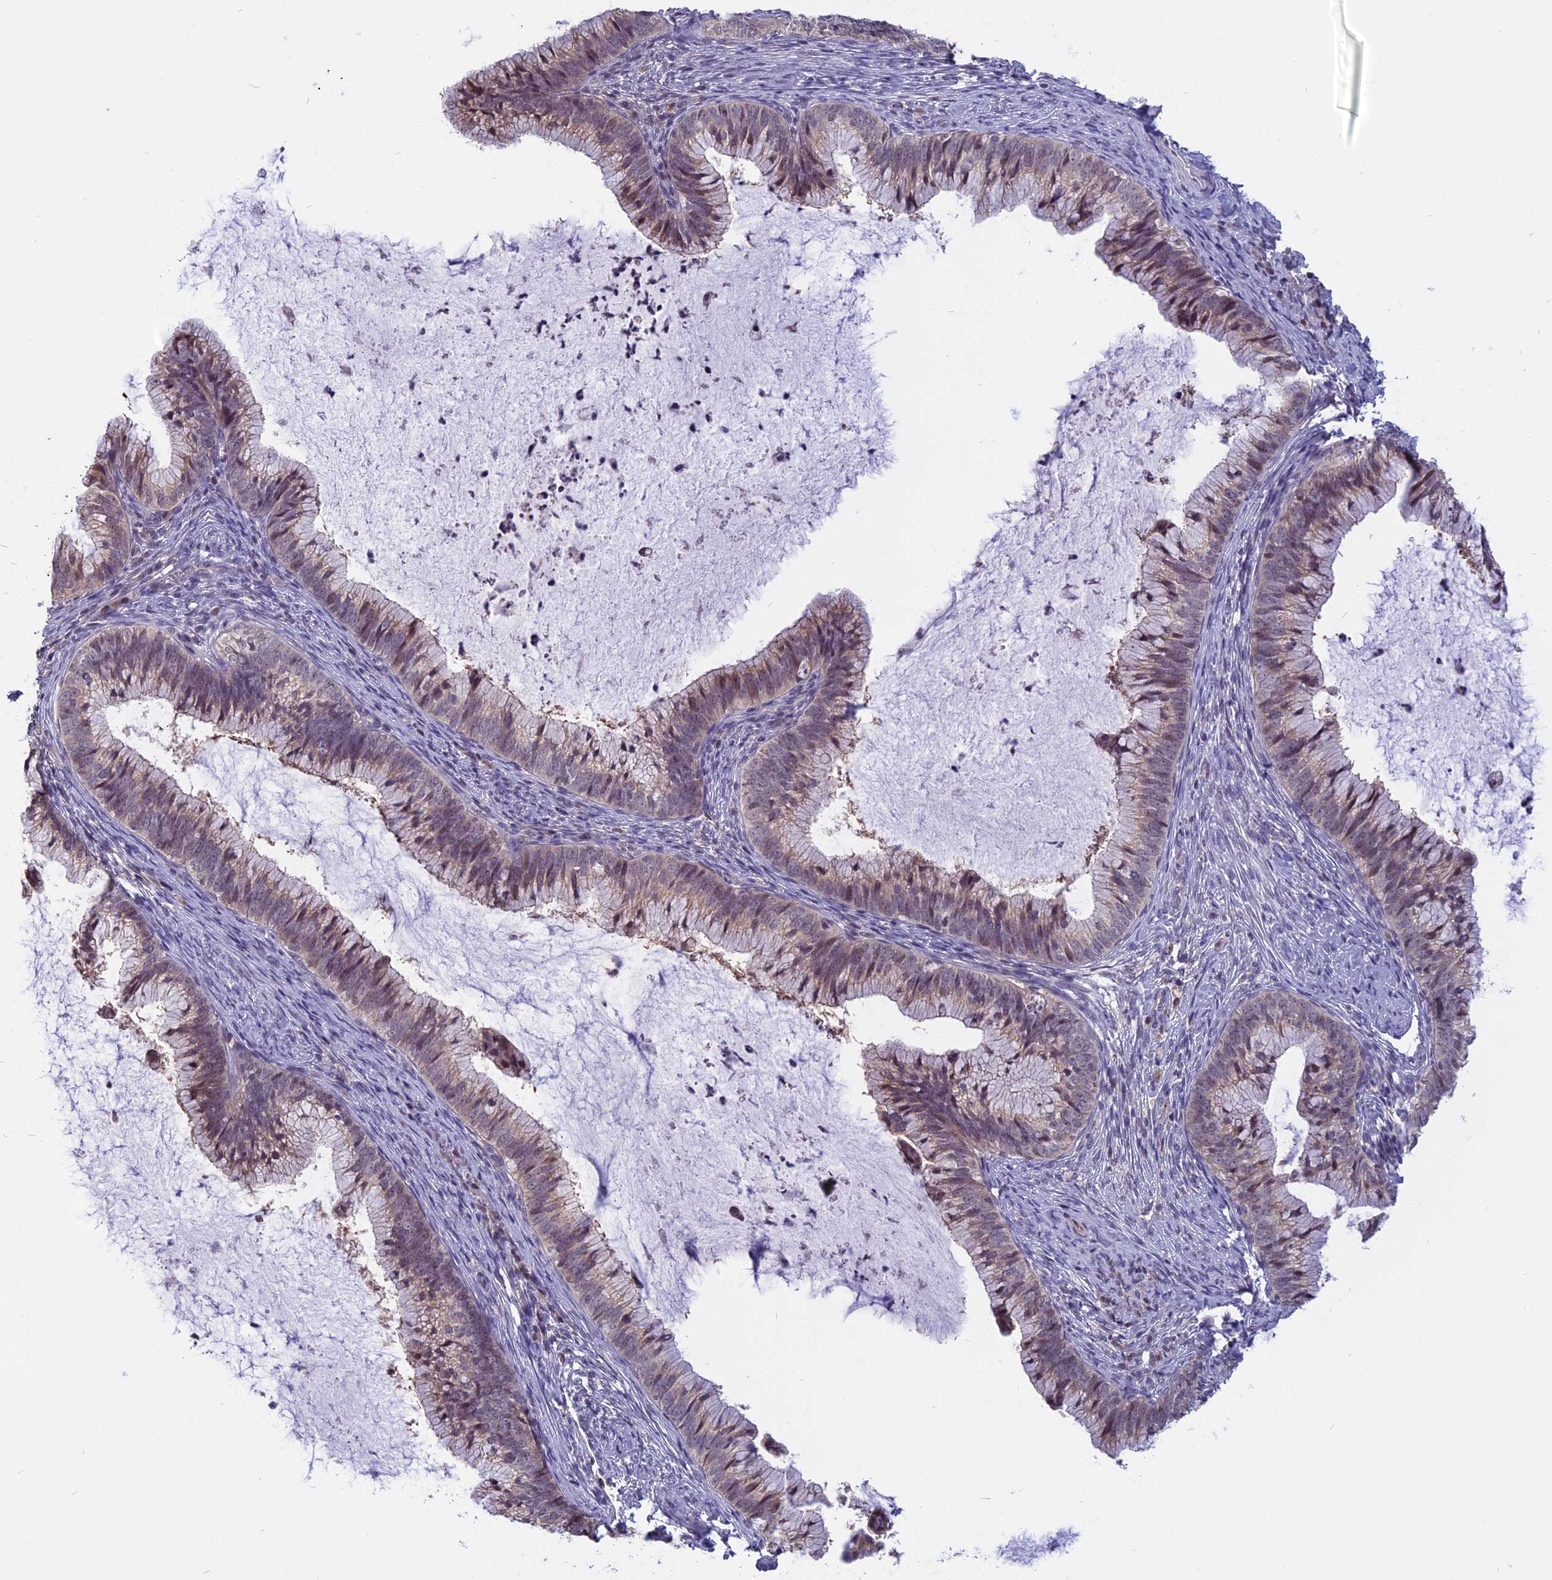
{"staining": {"intensity": "moderate", "quantity": "25%-75%", "location": "cytoplasmic/membranous,nuclear"}, "tissue": "cervical cancer", "cell_type": "Tumor cells", "image_type": "cancer", "snomed": [{"axis": "morphology", "description": "Adenocarcinoma, NOS"}, {"axis": "topography", "description": "Cervix"}], "caption": "Protein expression analysis of cervical cancer (adenocarcinoma) exhibits moderate cytoplasmic/membranous and nuclear staining in approximately 25%-75% of tumor cells.", "gene": "CCDC113", "patient": {"sex": "female", "age": 36}}